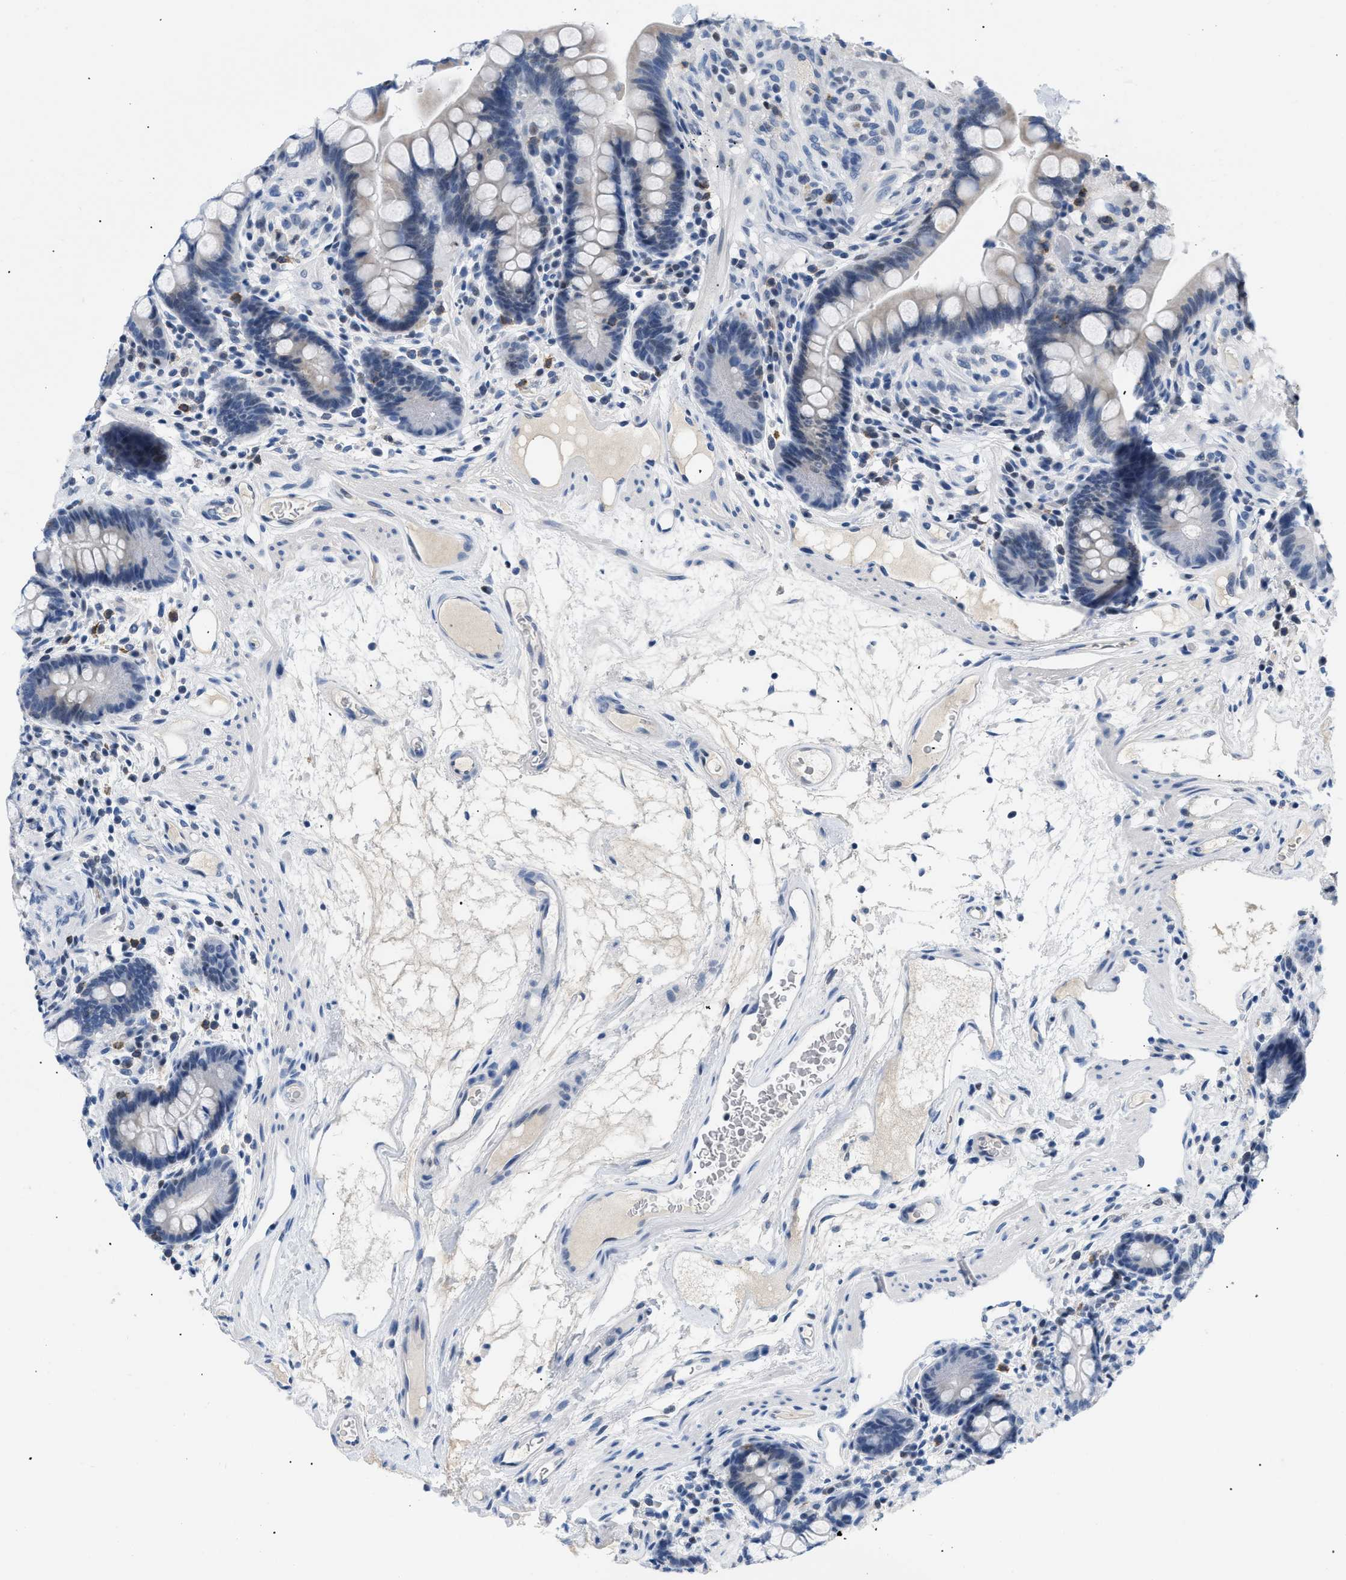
{"staining": {"intensity": "negative", "quantity": "none", "location": "none"}, "tissue": "colon", "cell_type": "Endothelial cells", "image_type": "normal", "snomed": [{"axis": "morphology", "description": "Normal tissue, NOS"}, {"axis": "topography", "description": "Colon"}], "caption": "An immunohistochemistry (IHC) micrograph of normal colon is shown. There is no staining in endothelial cells of colon.", "gene": "BOLL", "patient": {"sex": "male", "age": 73}}